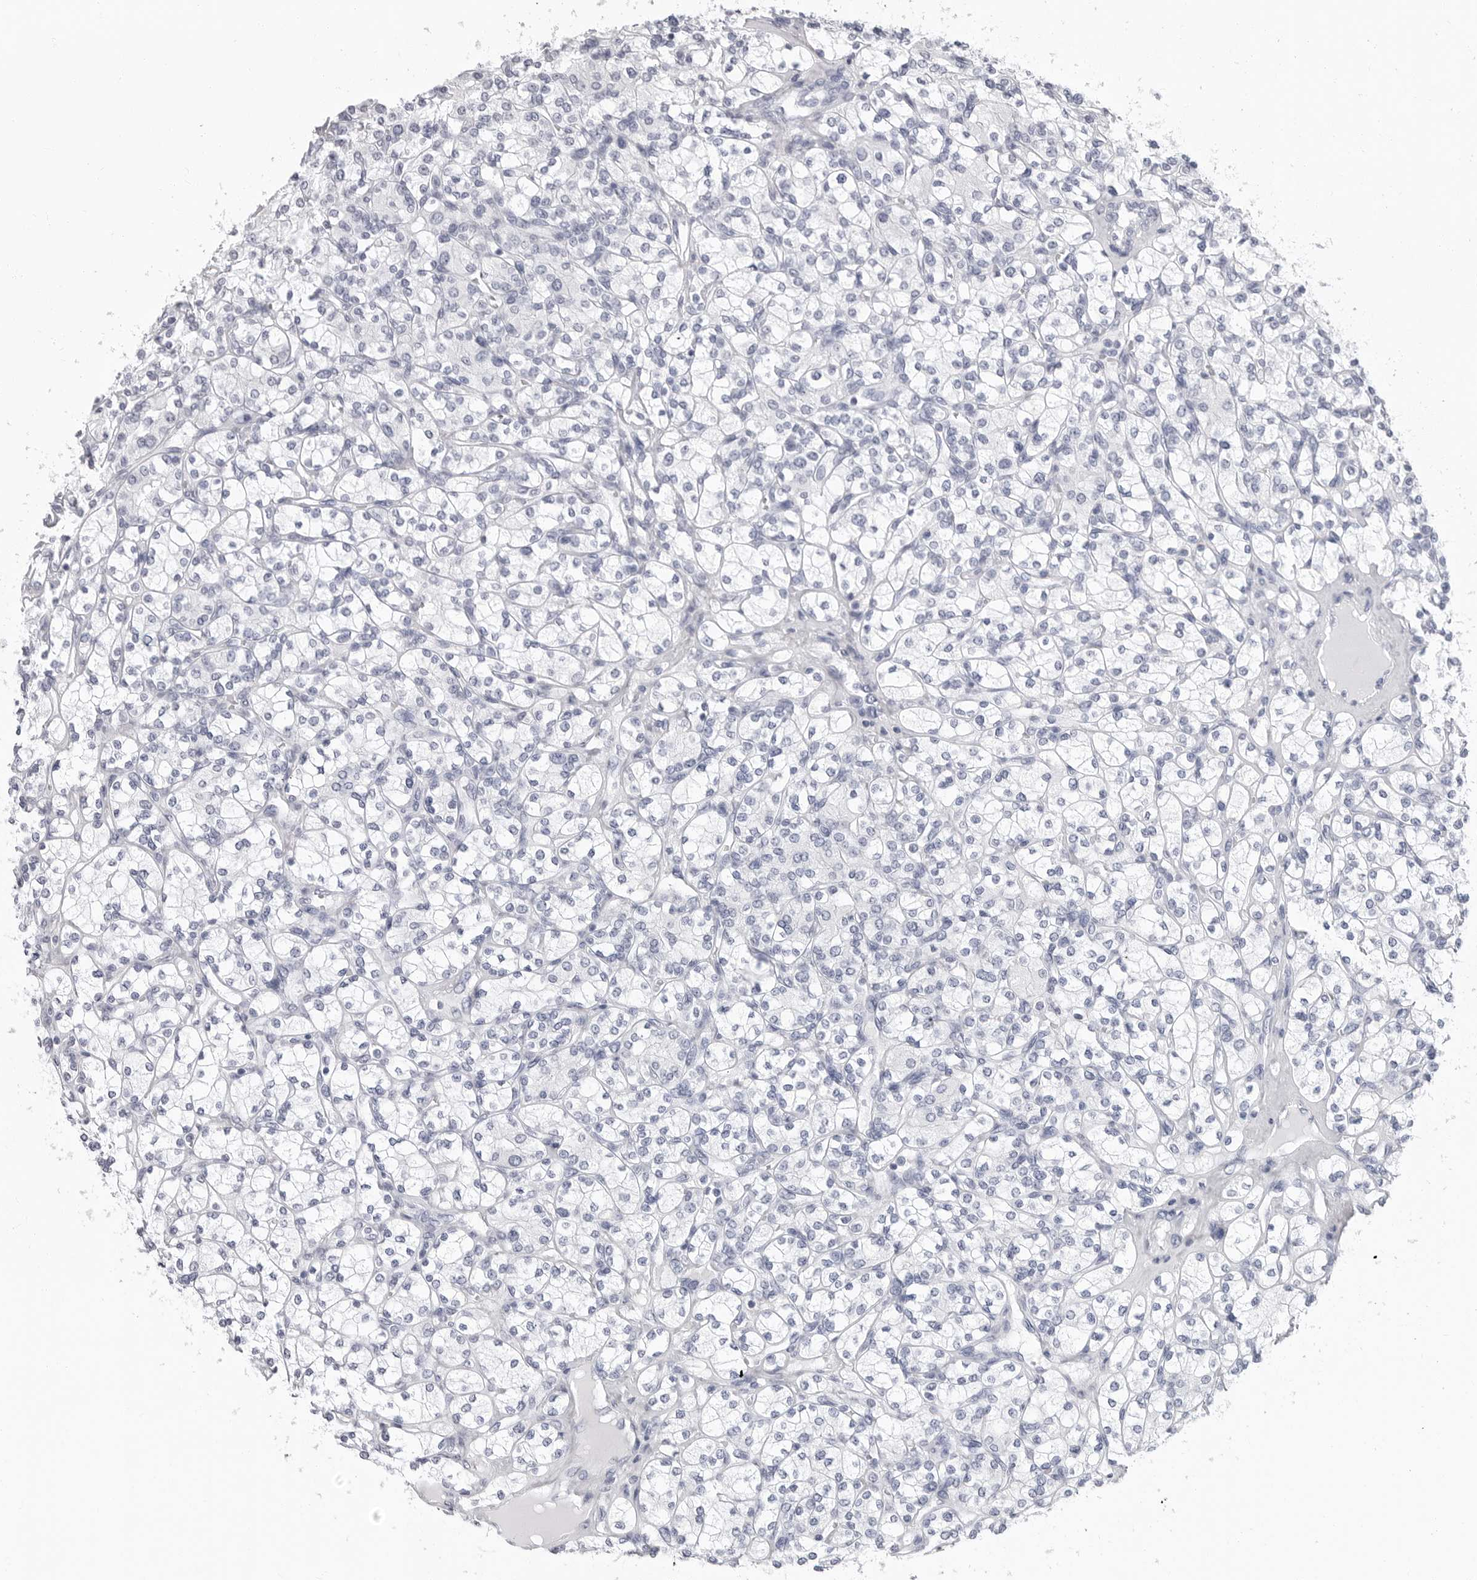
{"staining": {"intensity": "negative", "quantity": "none", "location": "none"}, "tissue": "renal cancer", "cell_type": "Tumor cells", "image_type": "cancer", "snomed": [{"axis": "morphology", "description": "Adenocarcinoma, NOS"}, {"axis": "topography", "description": "Kidney"}], "caption": "A high-resolution photomicrograph shows IHC staining of renal cancer (adenocarcinoma), which reveals no significant positivity in tumor cells.", "gene": "ERICH3", "patient": {"sex": "male", "age": 77}}